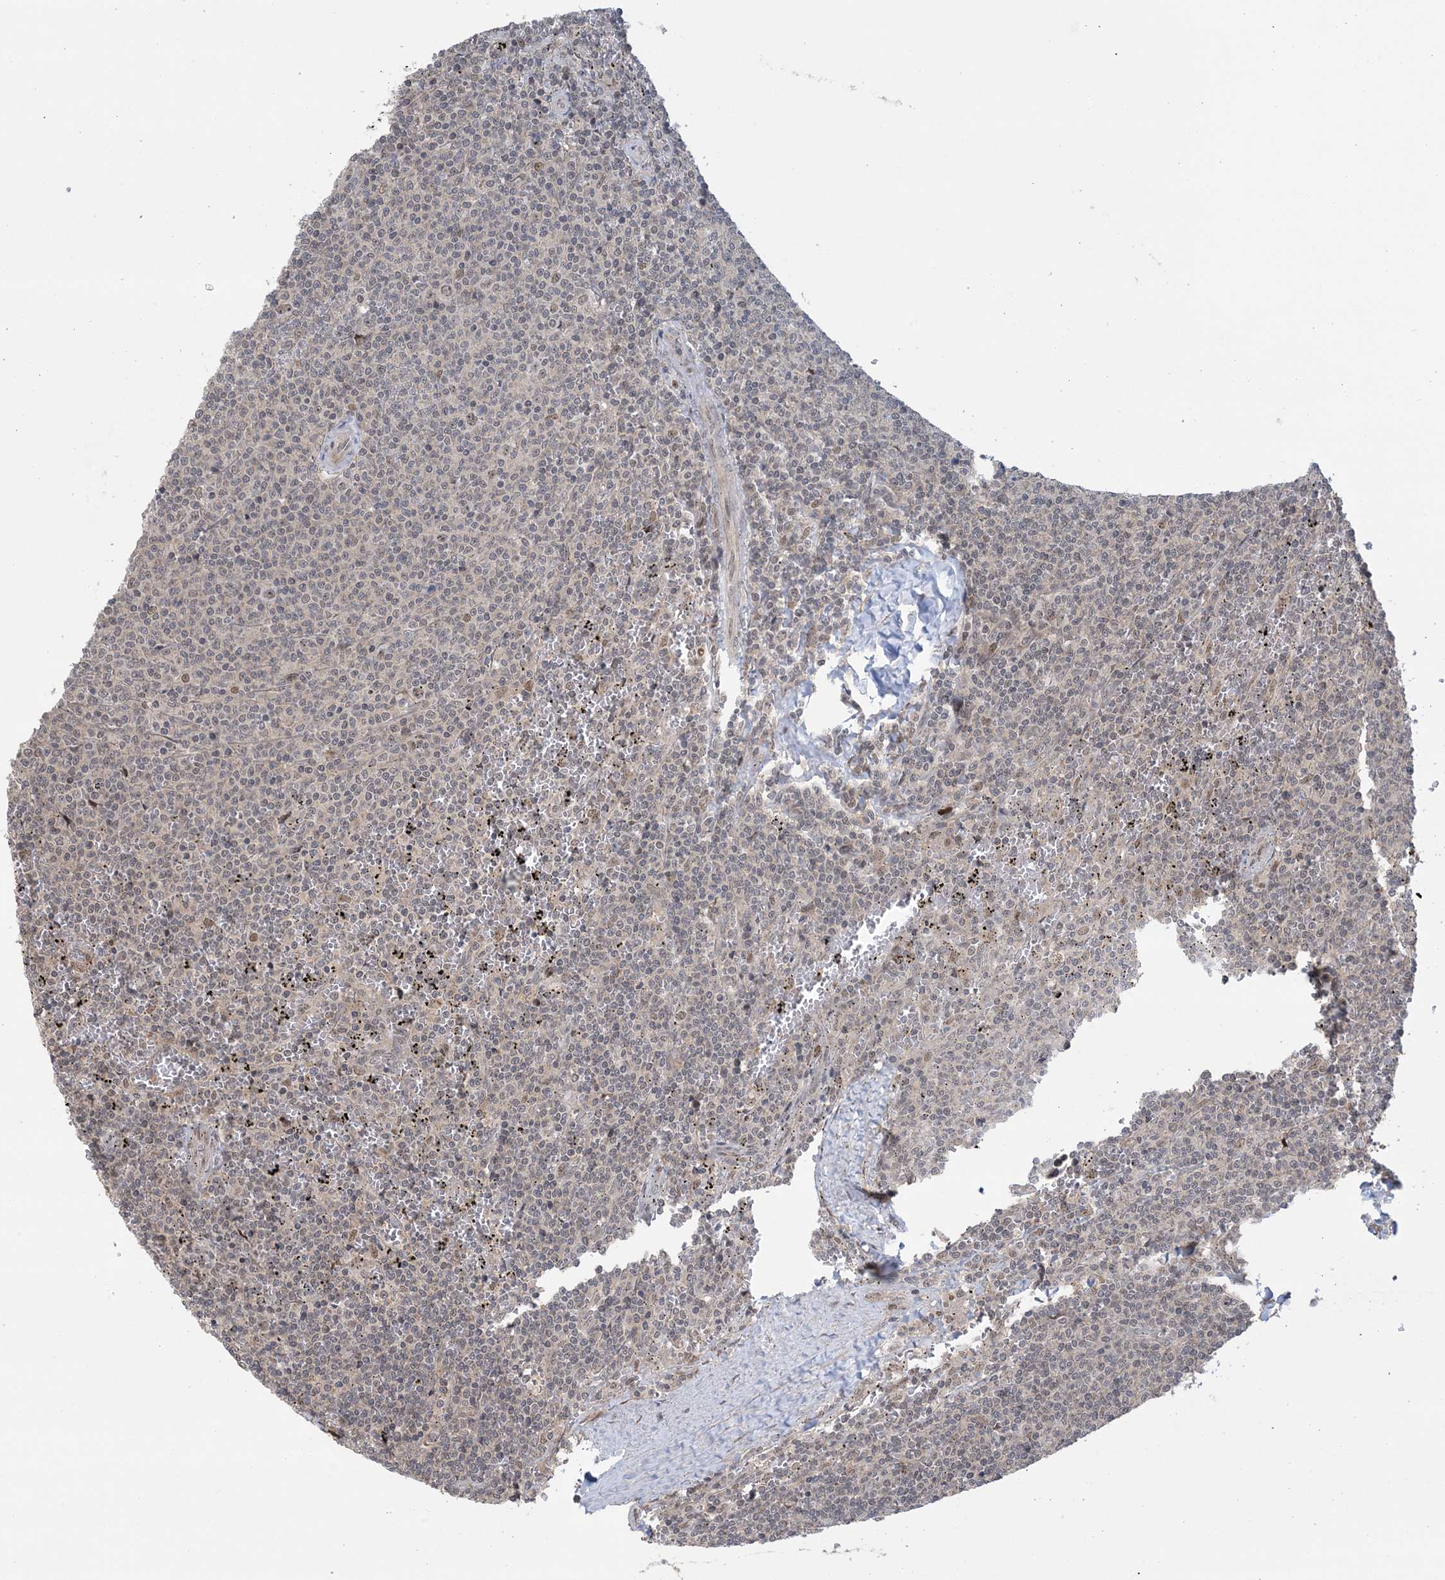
{"staining": {"intensity": "weak", "quantity": "<25%", "location": "nuclear"}, "tissue": "lymphoma", "cell_type": "Tumor cells", "image_type": "cancer", "snomed": [{"axis": "morphology", "description": "Malignant lymphoma, non-Hodgkin's type, Low grade"}, {"axis": "topography", "description": "Spleen"}], "caption": "A high-resolution micrograph shows immunohistochemistry (IHC) staining of lymphoma, which reveals no significant positivity in tumor cells.", "gene": "ZNF710", "patient": {"sex": "female", "age": 50}}